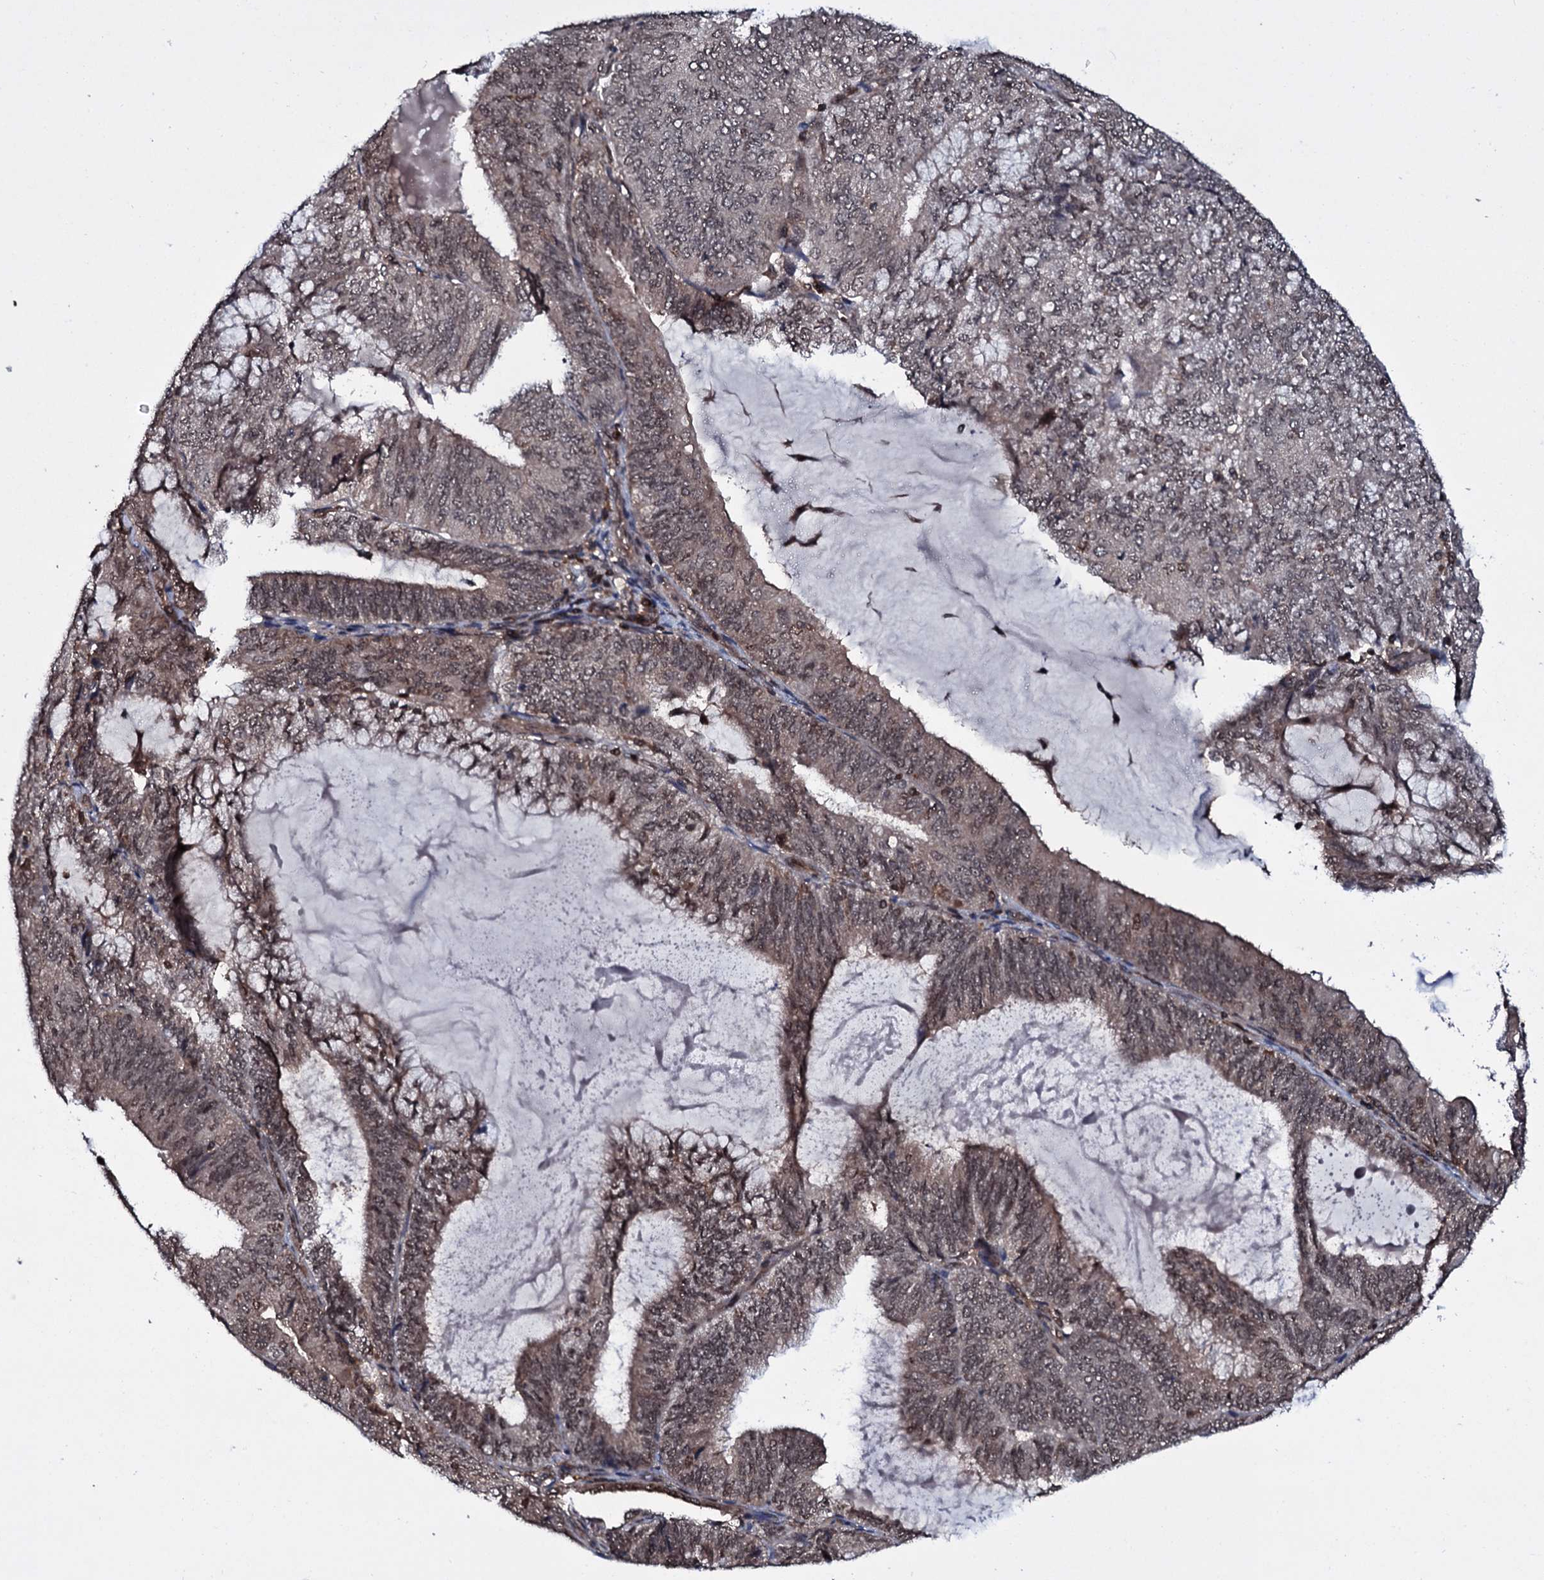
{"staining": {"intensity": "weak", "quantity": ">75%", "location": "nuclear"}, "tissue": "endometrial cancer", "cell_type": "Tumor cells", "image_type": "cancer", "snomed": [{"axis": "morphology", "description": "Adenocarcinoma, NOS"}, {"axis": "topography", "description": "Endometrium"}], "caption": "Human adenocarcinoma (endometrial) stained for a protein (brown) reveals weak nuclear positive expression in approximately >75% of tumor cells.", "gene": "HDDC3", "patient": {"sex": "female", "age": 81}}